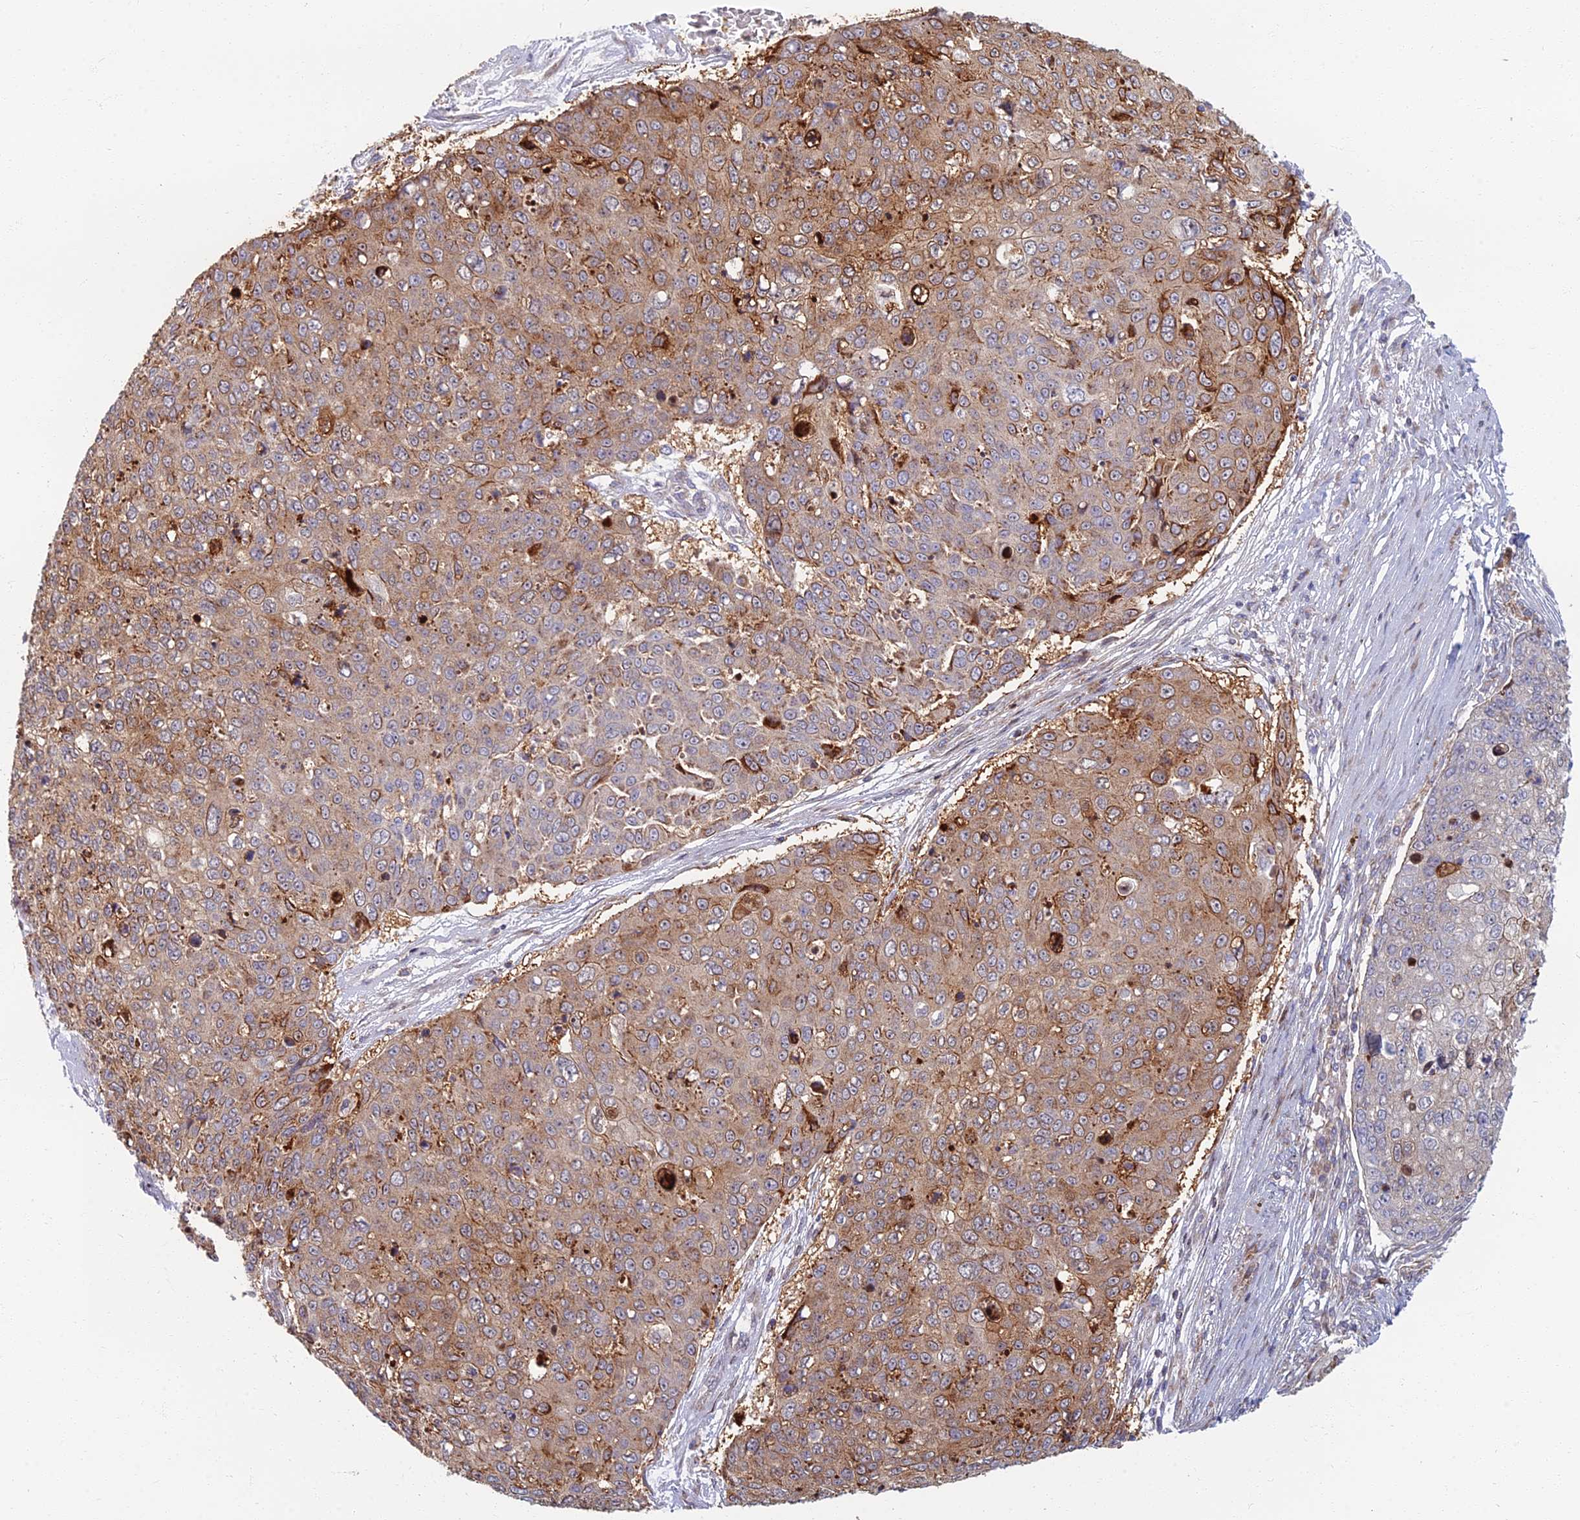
{"staining": {"intensity": "moderate", "quantity": ">75%", "location": "cytoplasmic/membranous"}, "tissue": "skin cancer", "cell_type": "Tumor cells", "image_type": "cancer", "snomed": [{"axis": "morphology", "description": "Squamous cell carcinoma, NOS"}, {"axis": "topography", "description": "Skin"}], "caption": "This is a histology image of immunohistochemistry staining of squamous cell carcinoma (skin), which shows moderate expression in the cytoplasmic/membranous of tumor cells.", "gene": "C15orf40", "patient": {"sex": "male", "age": 71}}